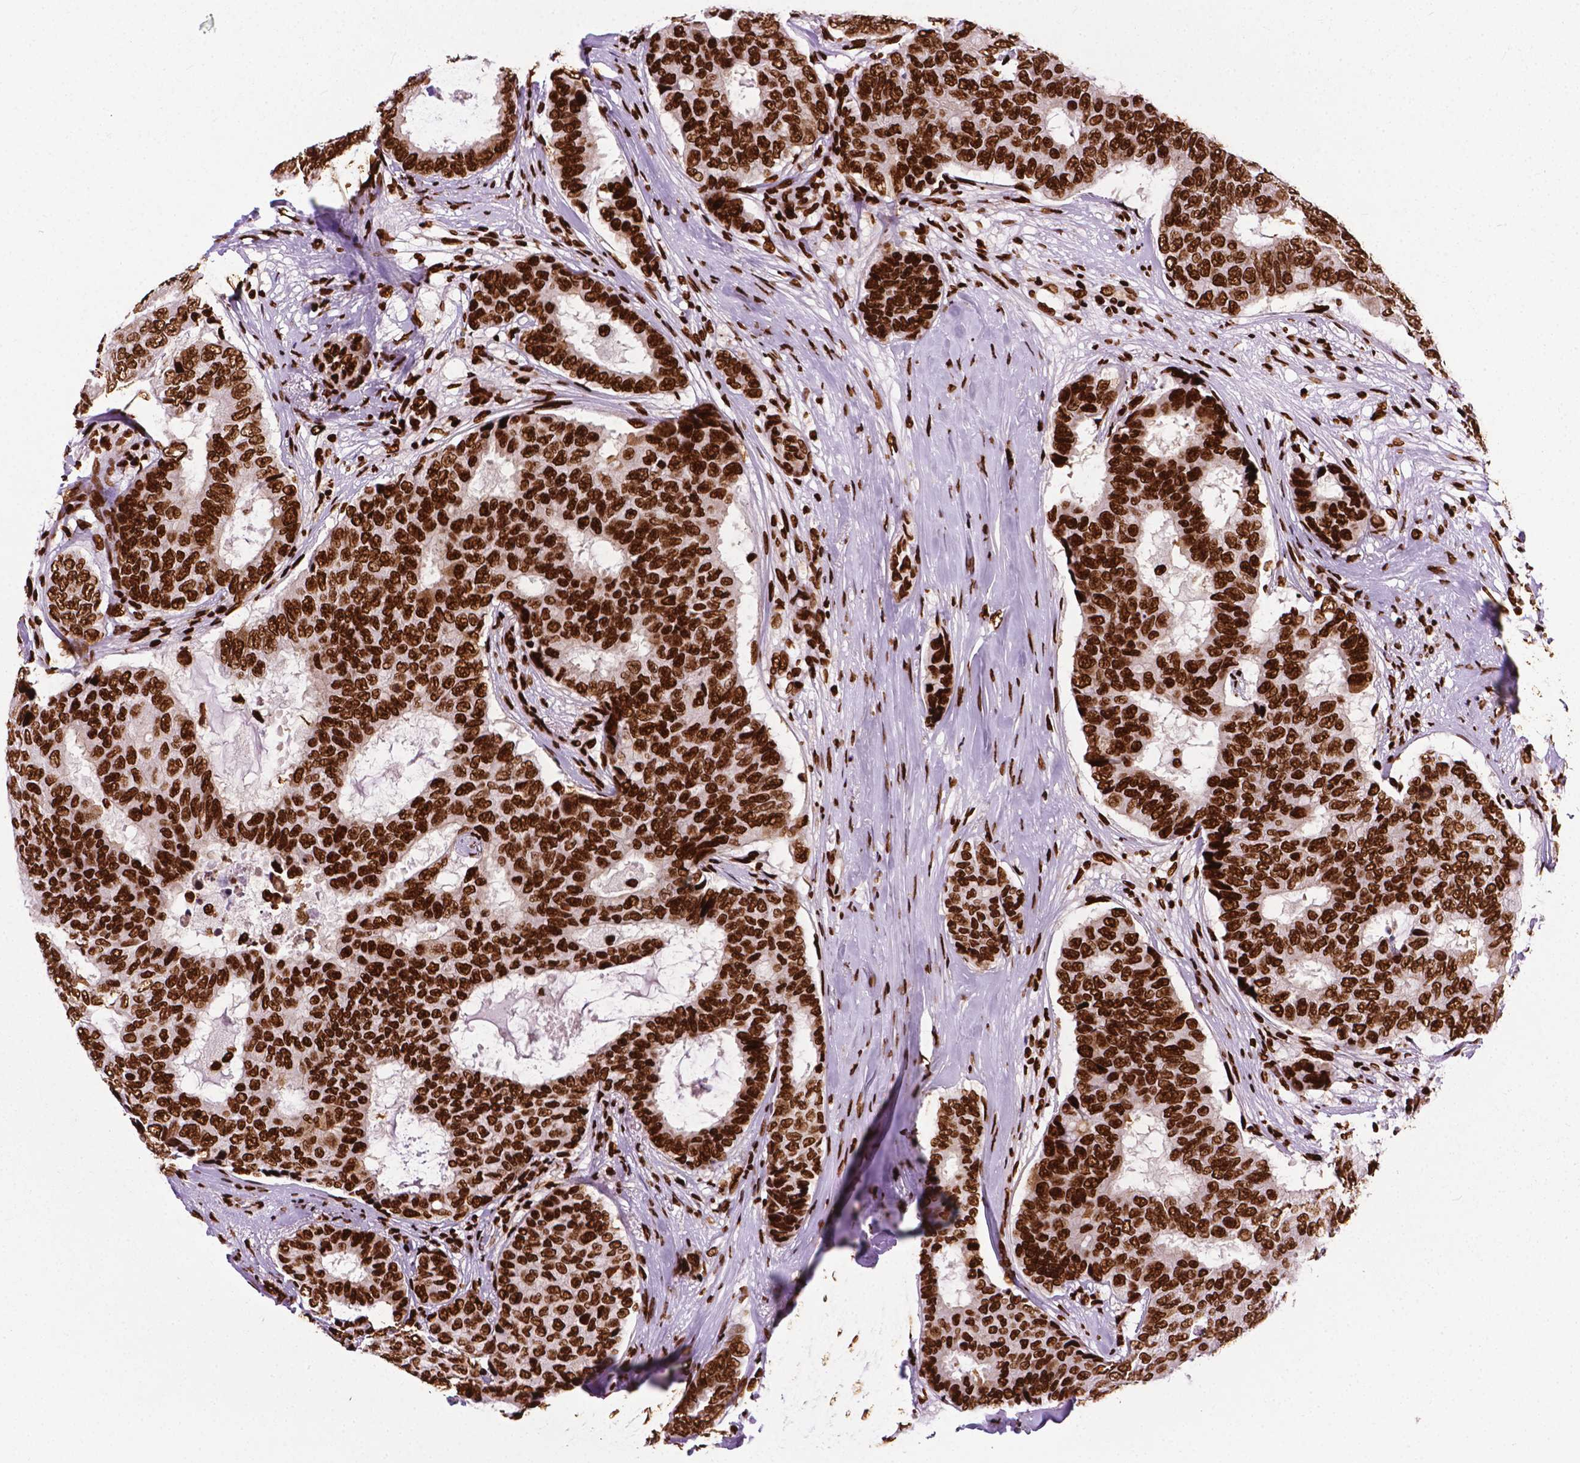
{"staining": {"intensity": "strong", "quantity": ">75%", "location": "nuclear"}, "tissue": "breast cancer", "cell_type": "Tumor cells", "image_type": "cancer", "snomed": [{"axis": "morphology", "description": "Duct carcinoma"}, {"axis": "topography", "description": "Breast"}], "caption": "Tumor cells exhibit high levels of strong nuclear expression in about >75% of cells in human invasive ductal carcinoma (breast).", "gene": "SMIM5", "patient": {"sex": "female", "age": 75}}